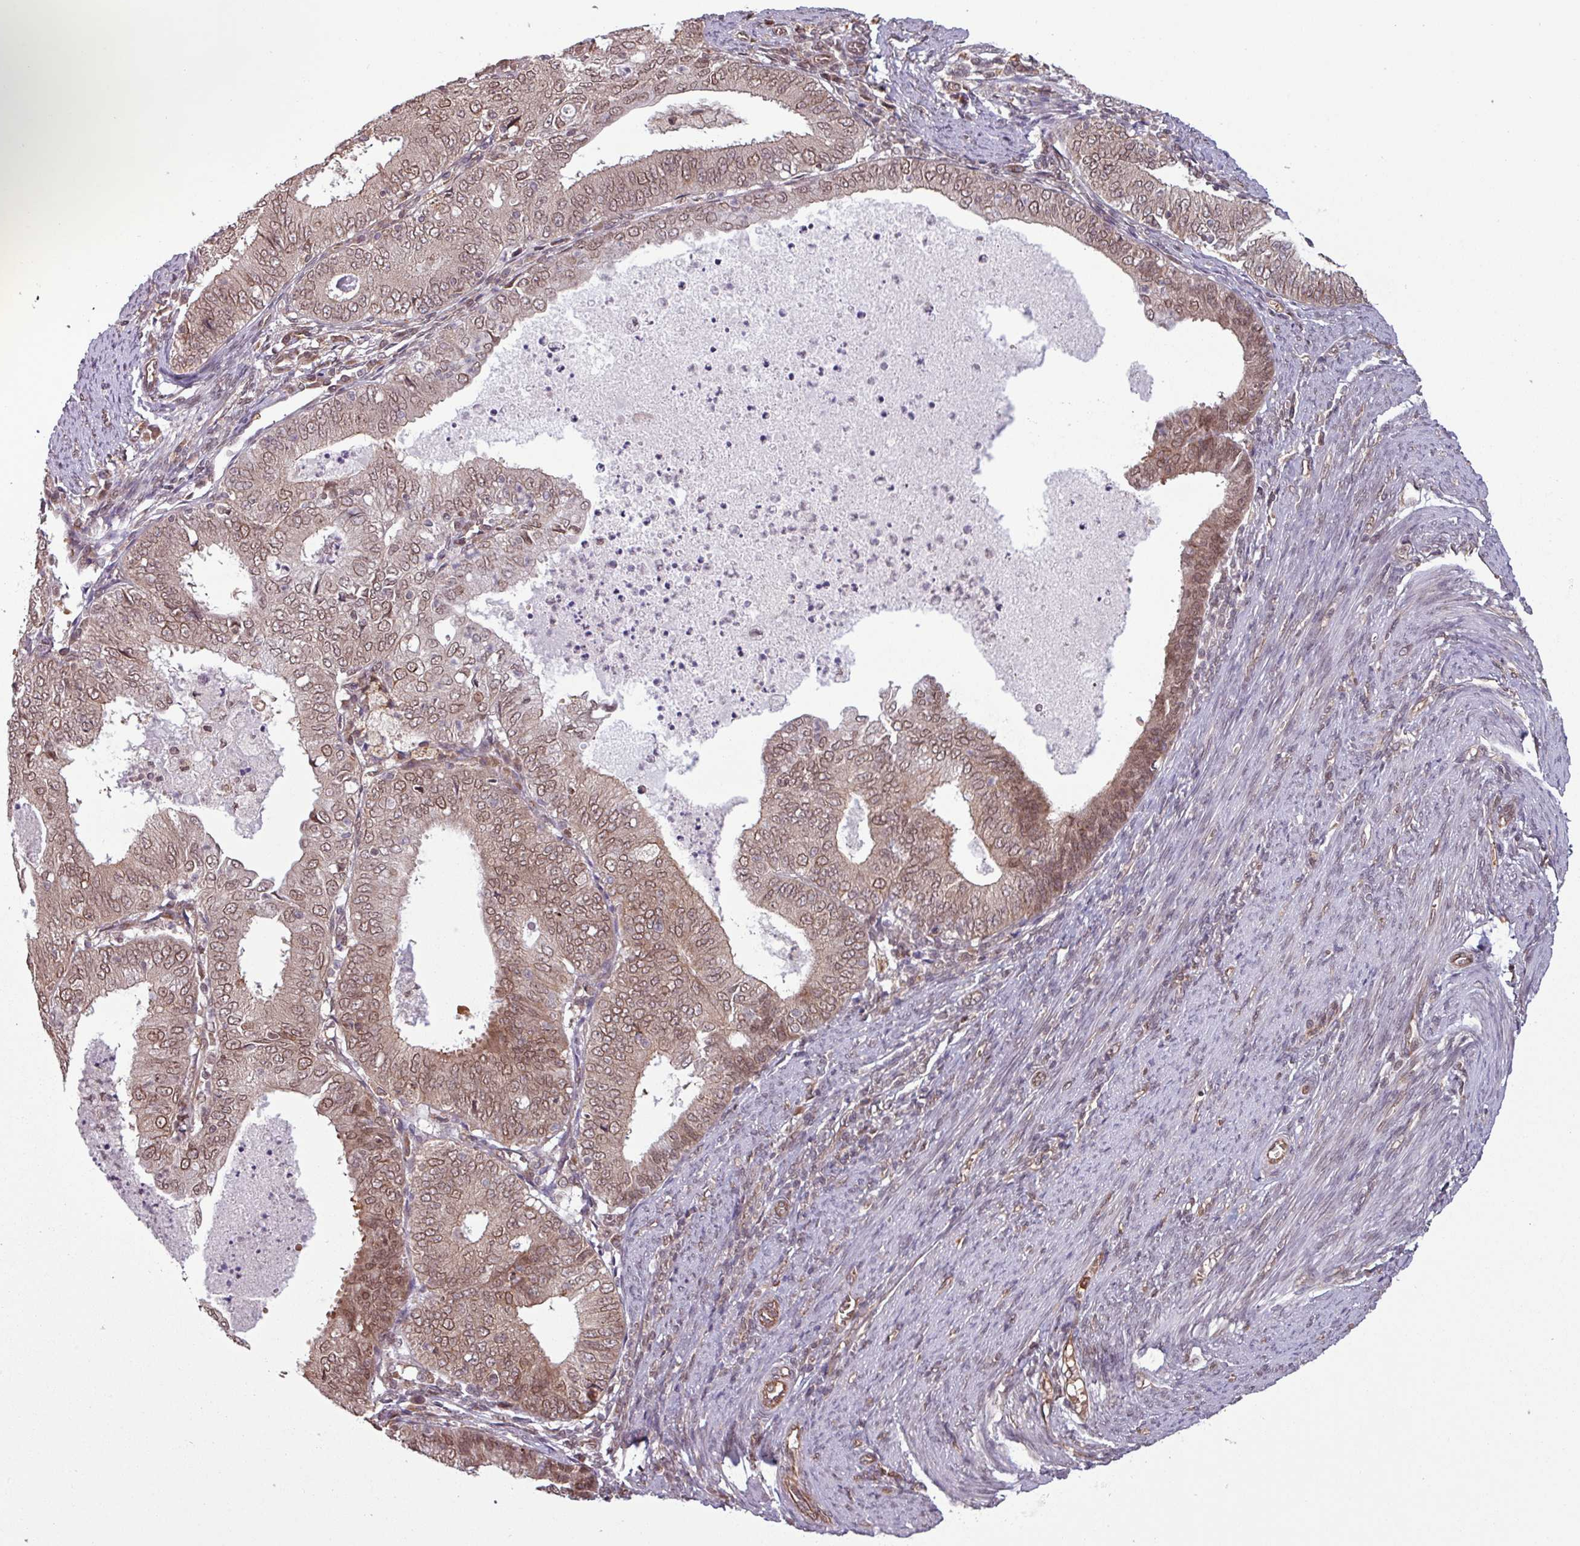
{"staining": {"intensity": "moderate", "quantity": ">75%", "location": "cytoplasmic/membranous,nuclear"}, "tissue": "endometrial cancer", "cell_type": "Tumor cells", "image_type": "cancer", "snomed": [{"axis": "morphology", "description": "Adenocarcinoma, NOS"}, {"axis": "topography", "description": "Endometrium"}], "caption": "A histopathology image of human endometrial cancer (adenocarcinoma) stained for a protein shows moderate cytoplasmic/membranous and nuclear brown staining in tumor cells. Nuclei are stained in blue.", "gene": "RBM4B", "patient": {"sex": "female", "age": 57}}